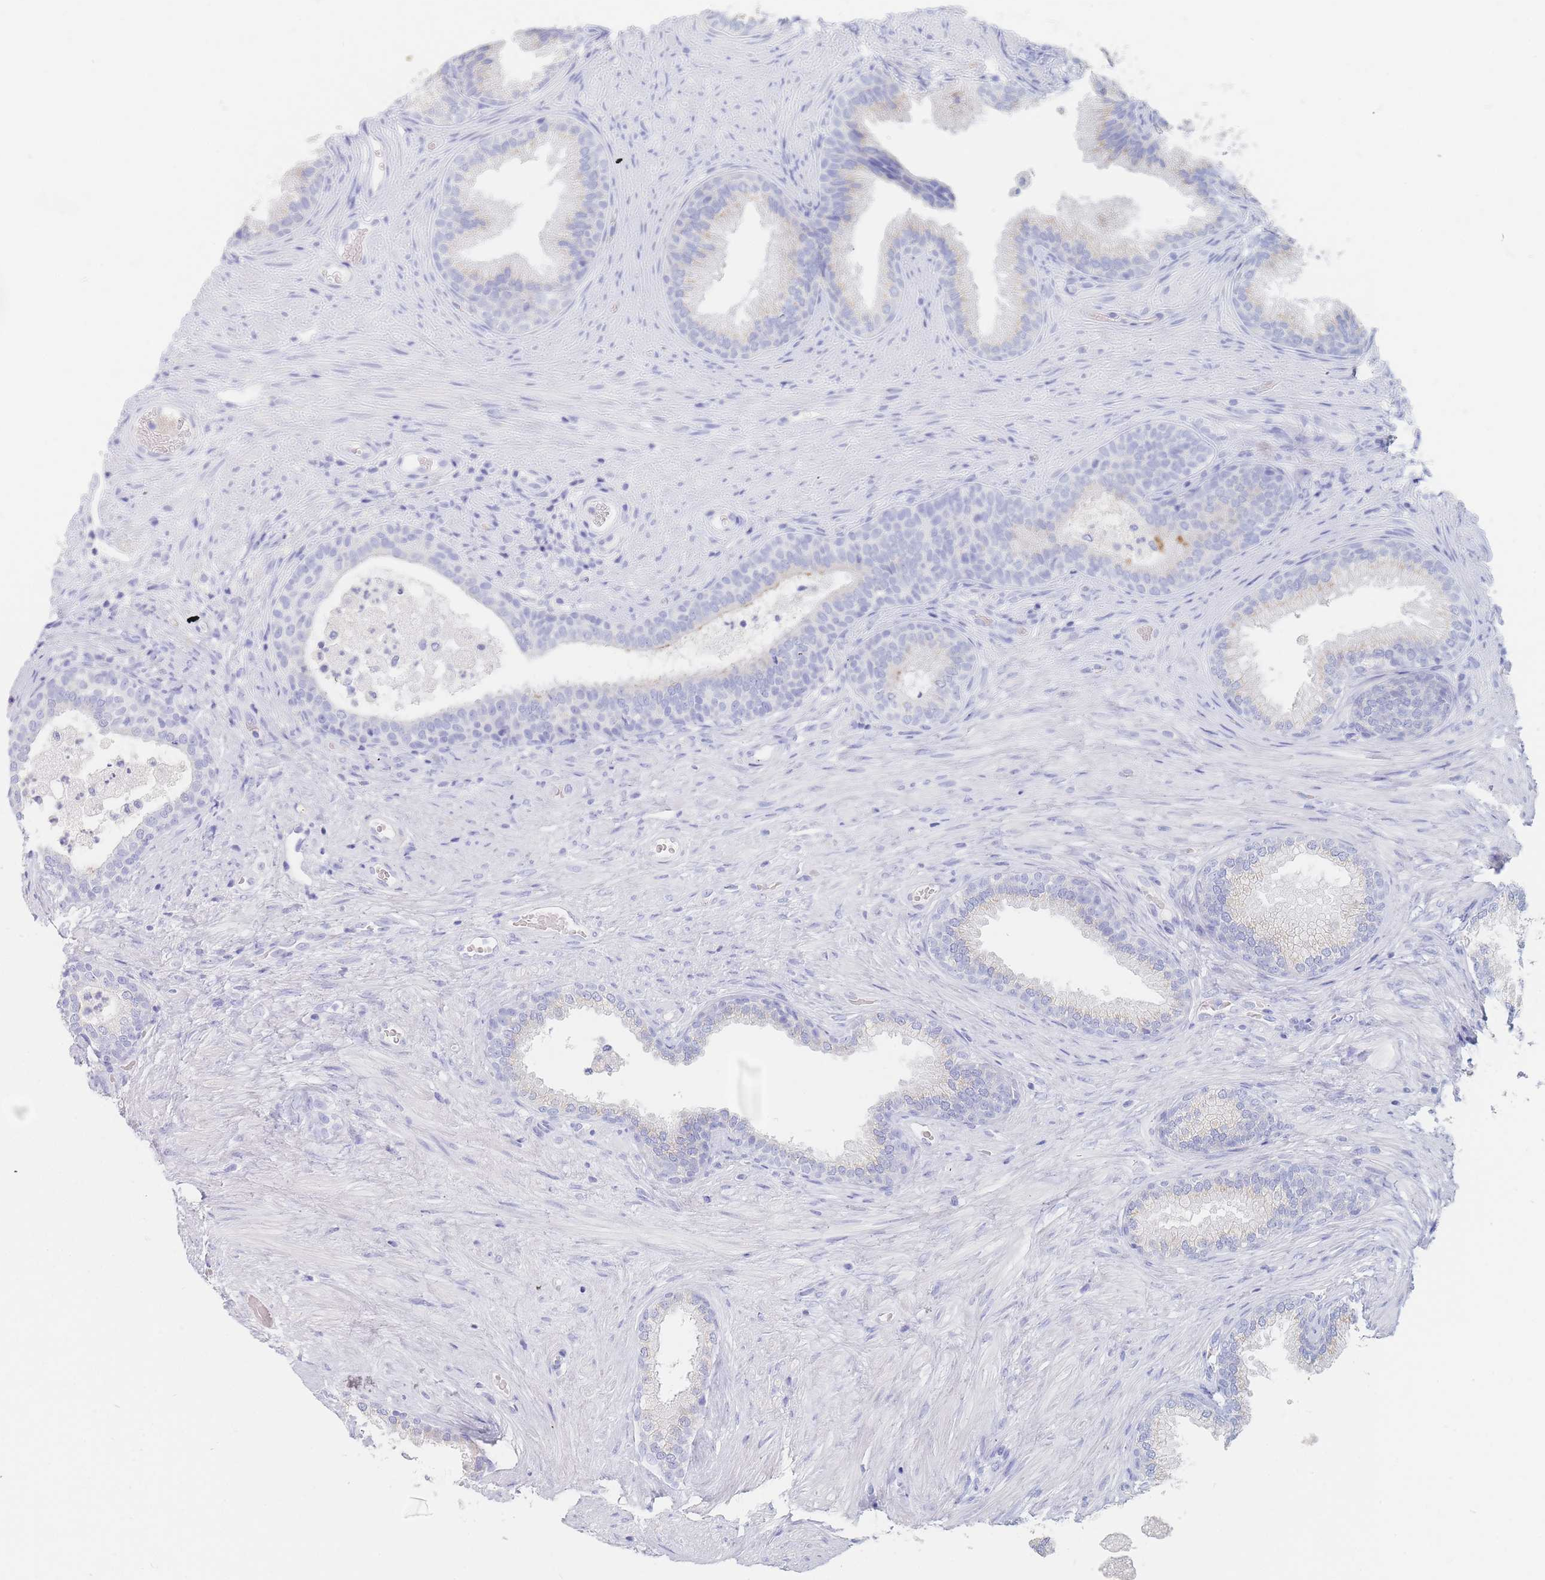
{"staining": {"intensity": "weak", "quantity": "25%-75%", "location": "cytoplasmic/membranous"}, "tissue": "prostate", "cell_type": "Glandular cells", "image_type": "normal", "snomed": [{"axis": "morphology", "description": "Normal tissue, NOS"}, {"axis": "topography", "description": "Prostate"}], "caption": "IHC (DAB) staining of benign human prostate exhibits weak cytoplasmic/membranous protein positivity in about 25%-75% of glandular cells.", "gene": "SLC25A35", "patient": {"sex": "male", "age": 76}}